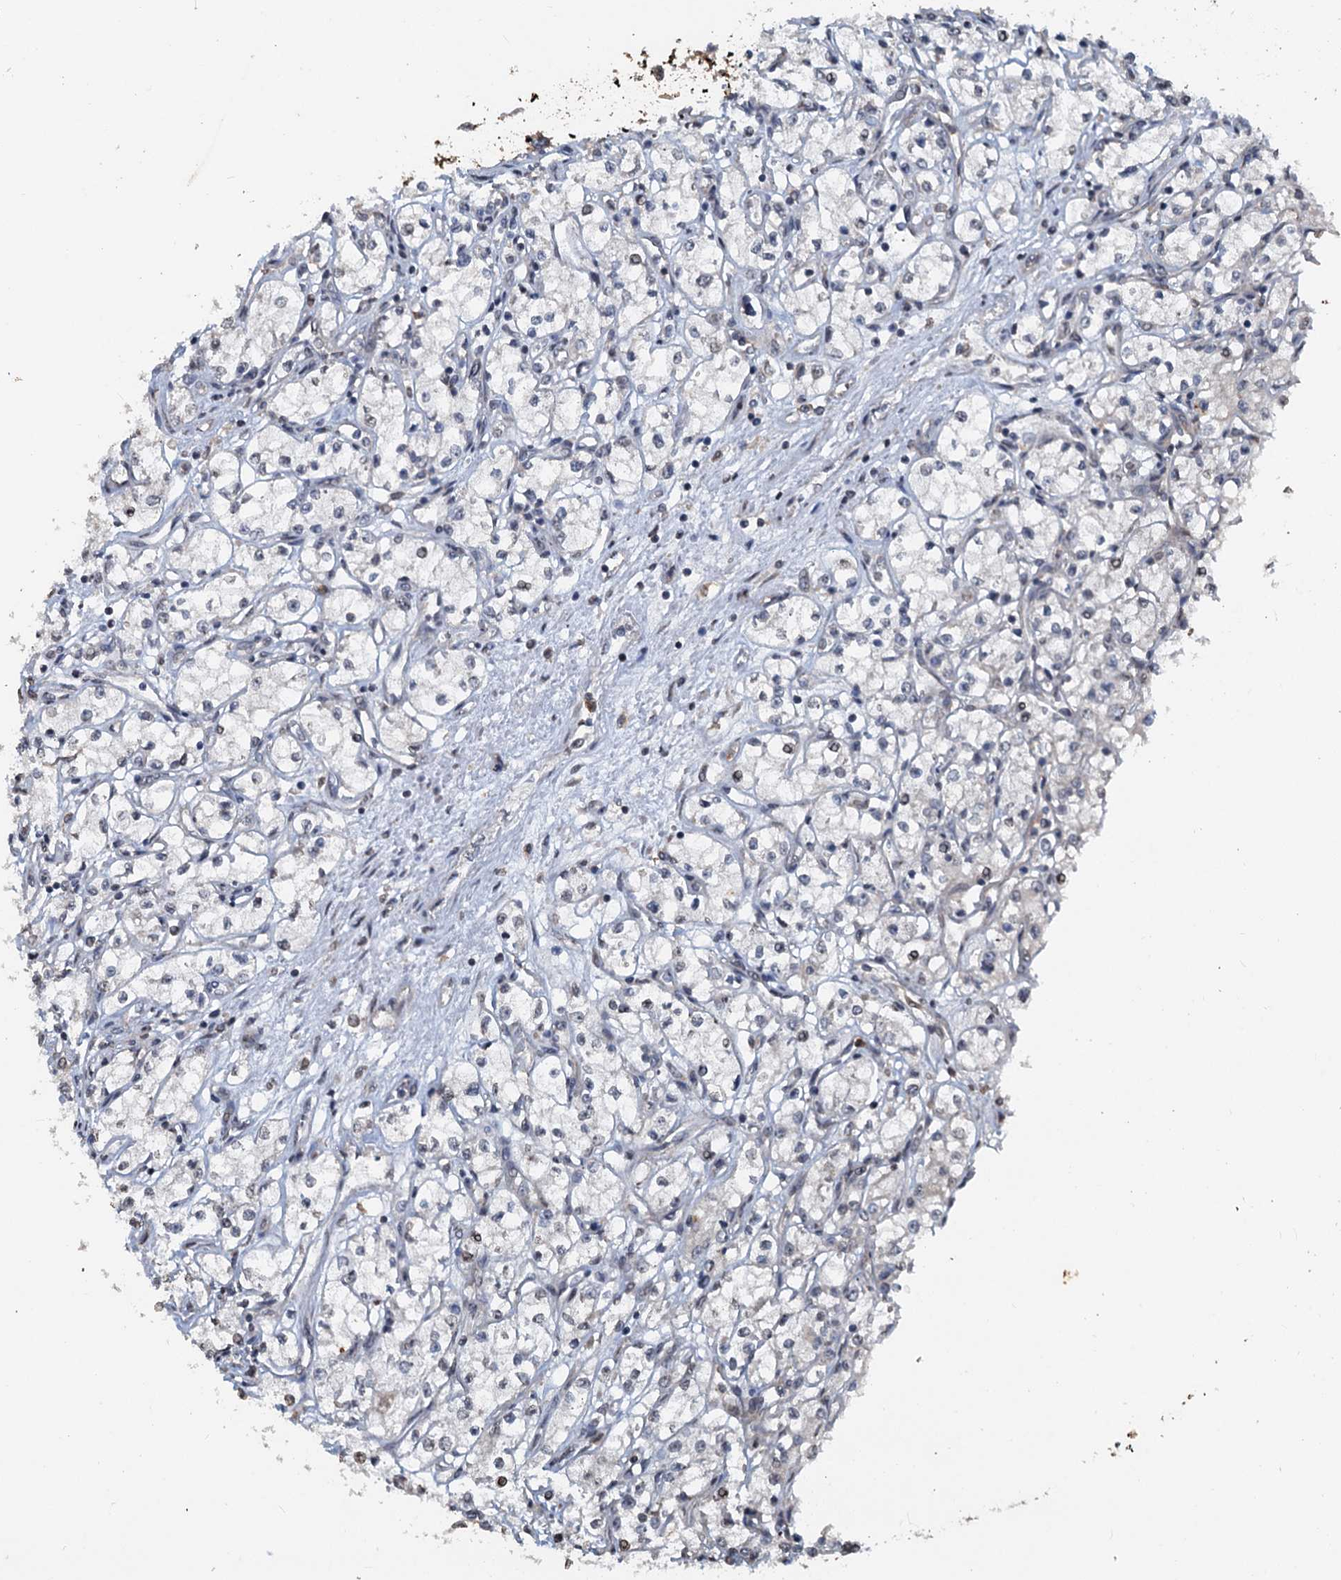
{"staining": {"intensity": "negative", "quantity": "none", "location": "none"}, "tissue": "renal cancer", "cell_type": "Tumor cells", "image_type": "cancer", "snomed": [{"axis": "morphology", "description": "Adenocarcinoma, NOS"}, {"axis": "topography", "description": "Kidney"}], "caption": "The IHC histopathology image has no significant expression in tumor cells of renal cancer tissue.", "gene": "N4BP2L2", "patient": {"sex": "male", "age": 59}}